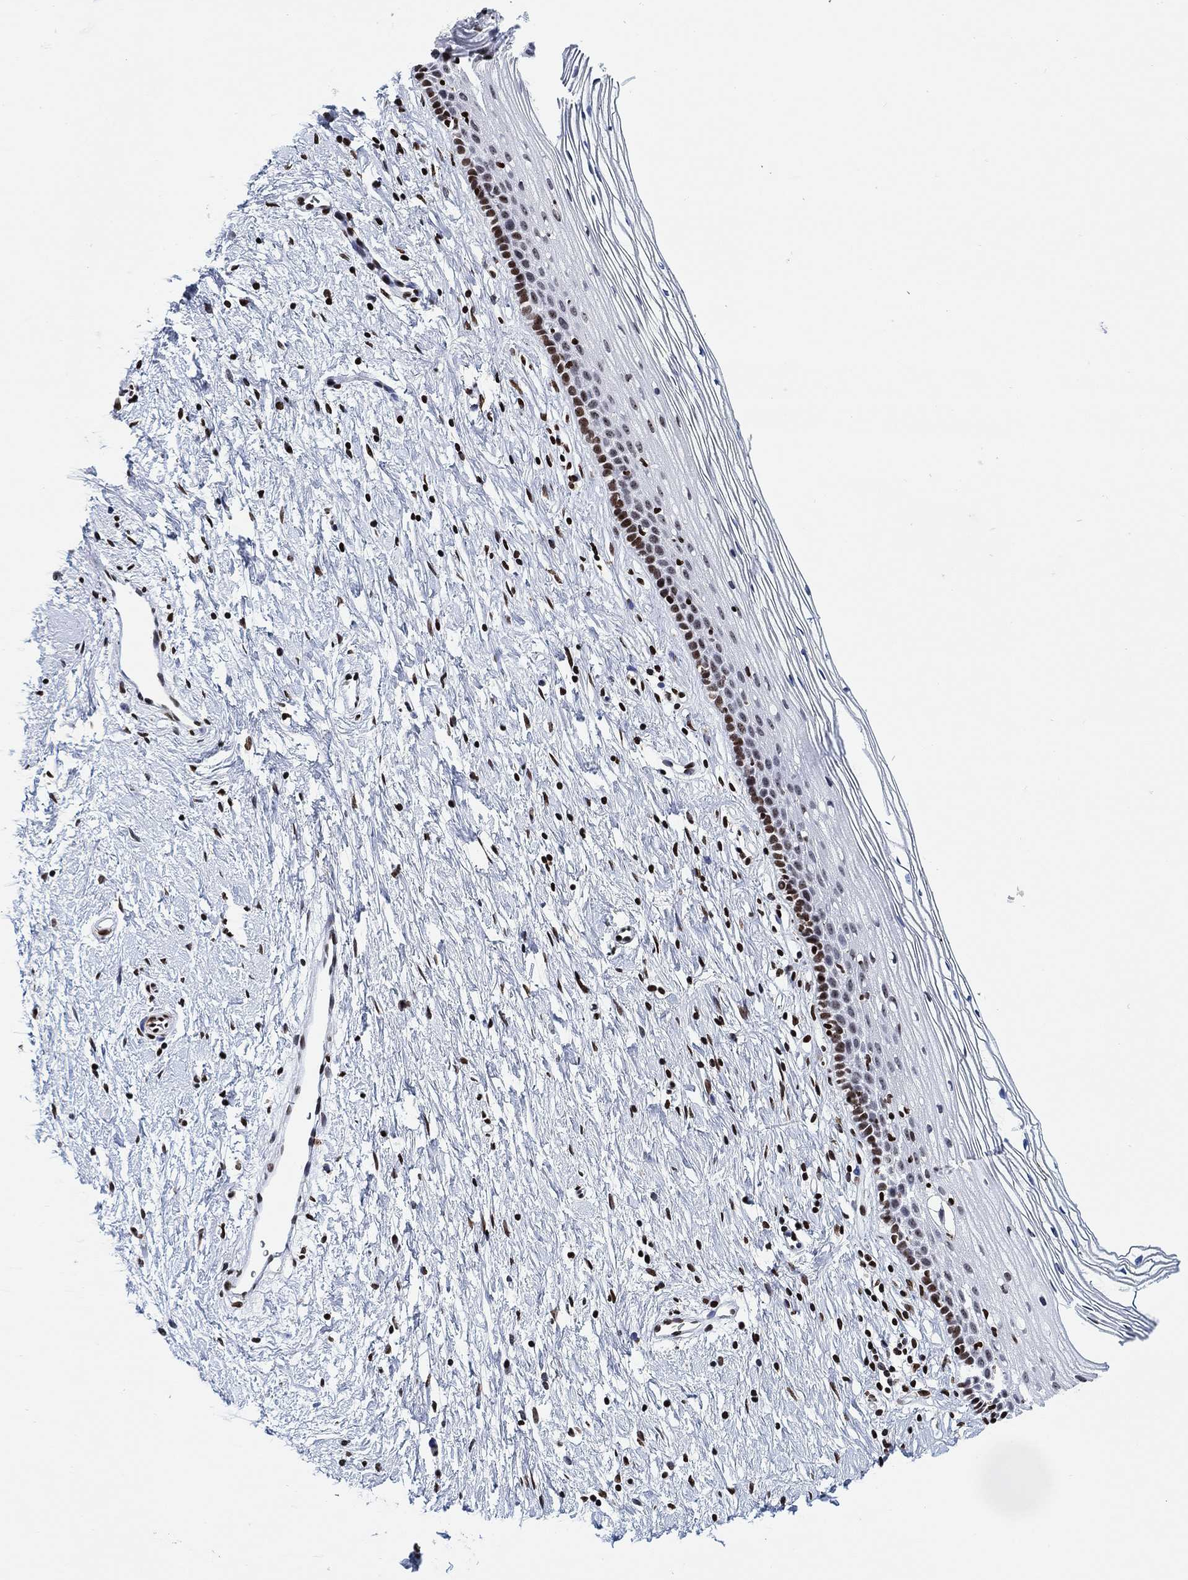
{"staining": {"intensity": "strong", "quantity": ">75%", "location": "nuclear"}, "tissue": "cervix", "cell_type": "Glandular cells", "image_type": "normal", "snomed": [{"axis": "morphology", "description": "Normal tissue, NOS"}, {"axis": "topography", "description": "Cervix"}], "caption": "Strong nuclear staining is present in about >75% of glandular cells in unremarkable cervix.", "gene": "H1", "patient": {"sex": "female", "age": 39}}